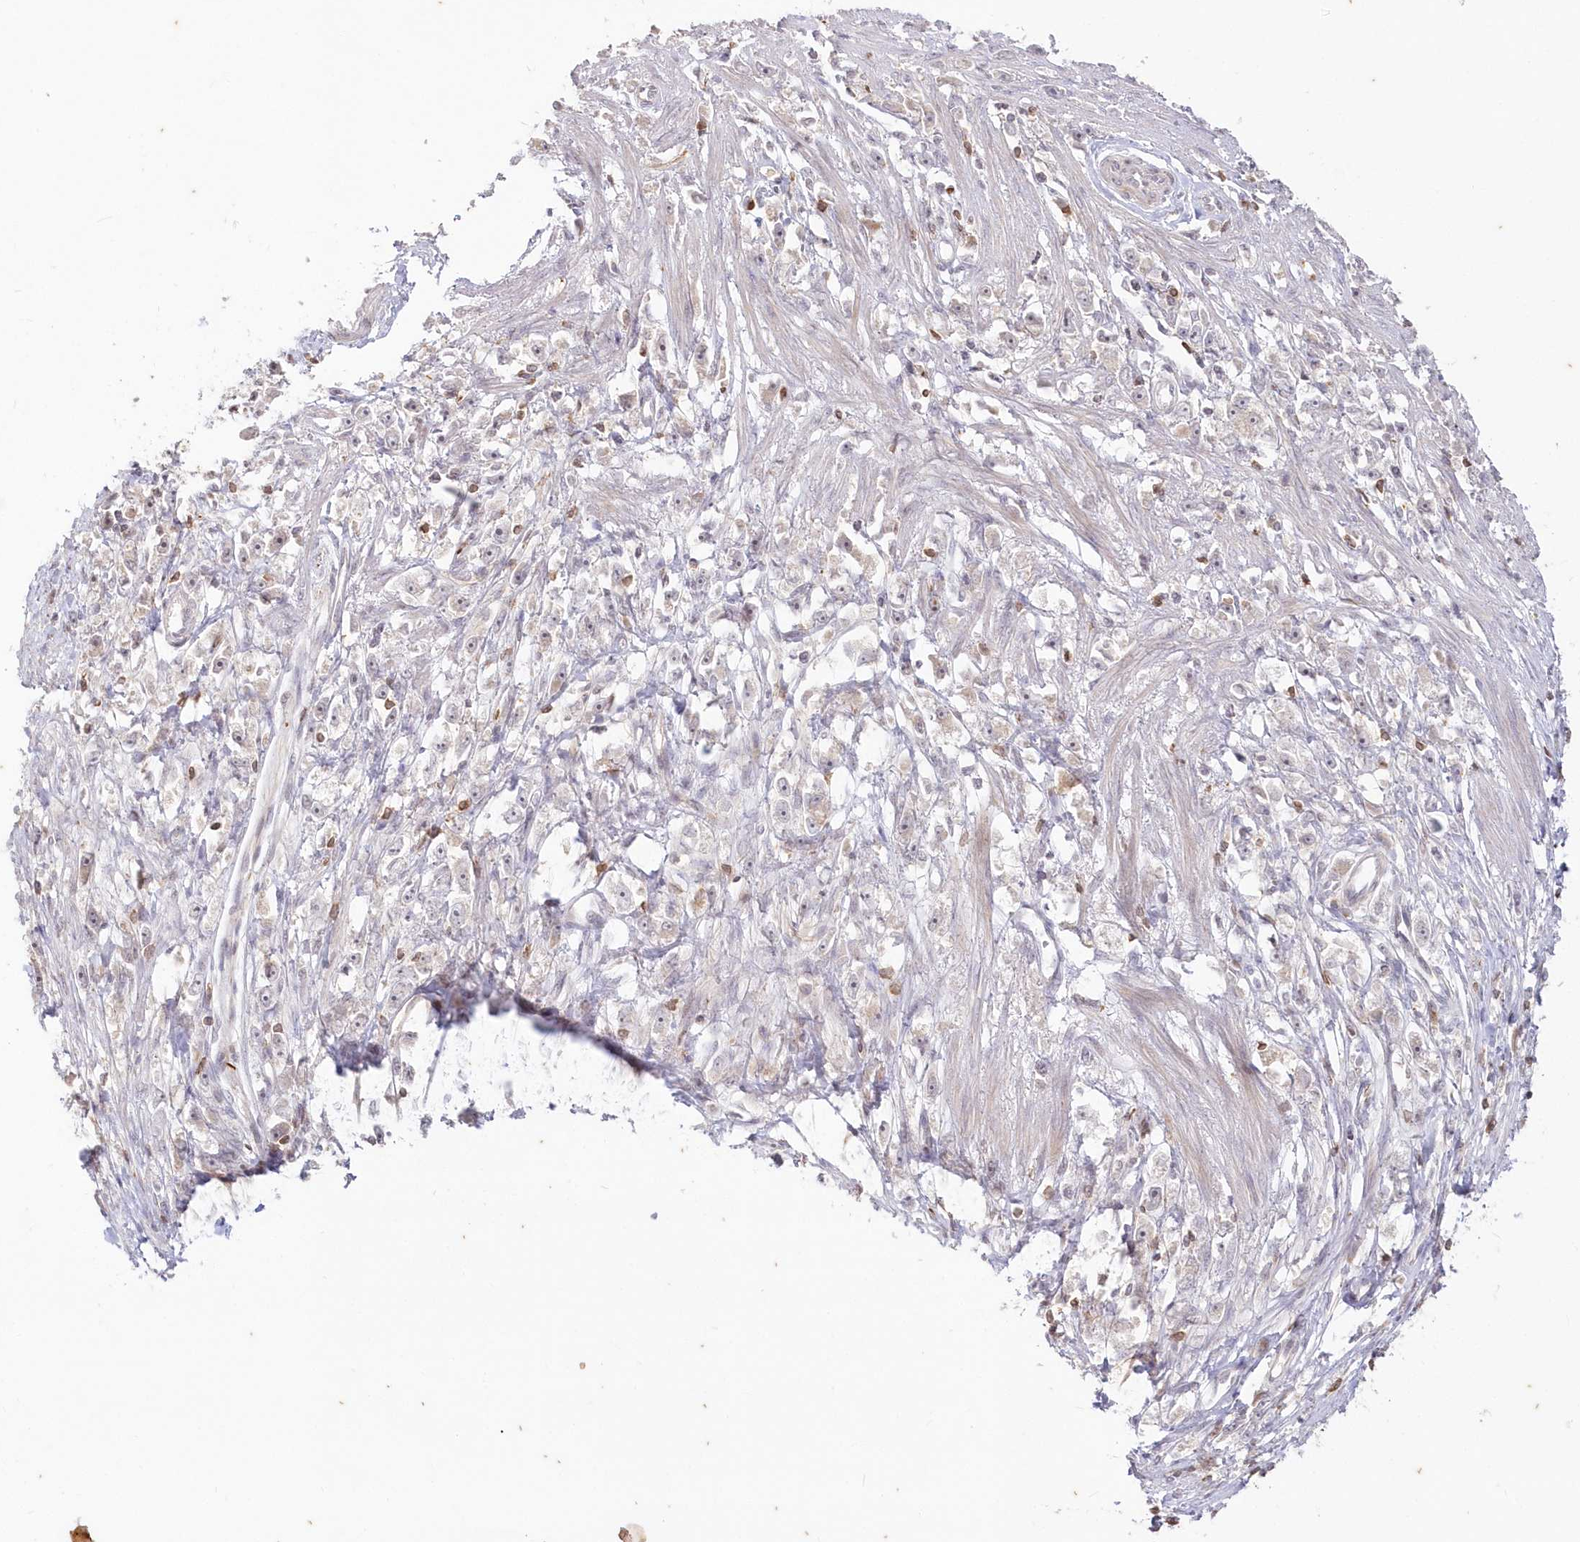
{"staining": {"intensity": "negative", "quantity": "none", "location": "none"}, "tissue": "stomach cancer", "cell_type": "Tumor cells", "image_type": "cancer", "snomed": [{"axis": "morphology", "description": "Adenocarcinoma, NOS"}, {"axis": "topography", "description": "Stomach"}], "caption": "IHC image of neoplastic tissue: human adenocarcinoma (stomach) stained with DAB (3,3'-diaminobenzidine) demonstrates no significant protein expression in tumor cells. (Brightfield microscopy of DAB IHC at high magnification).", "gene": "MTMR3", "patient": {"sex": "female", "age": 59}}